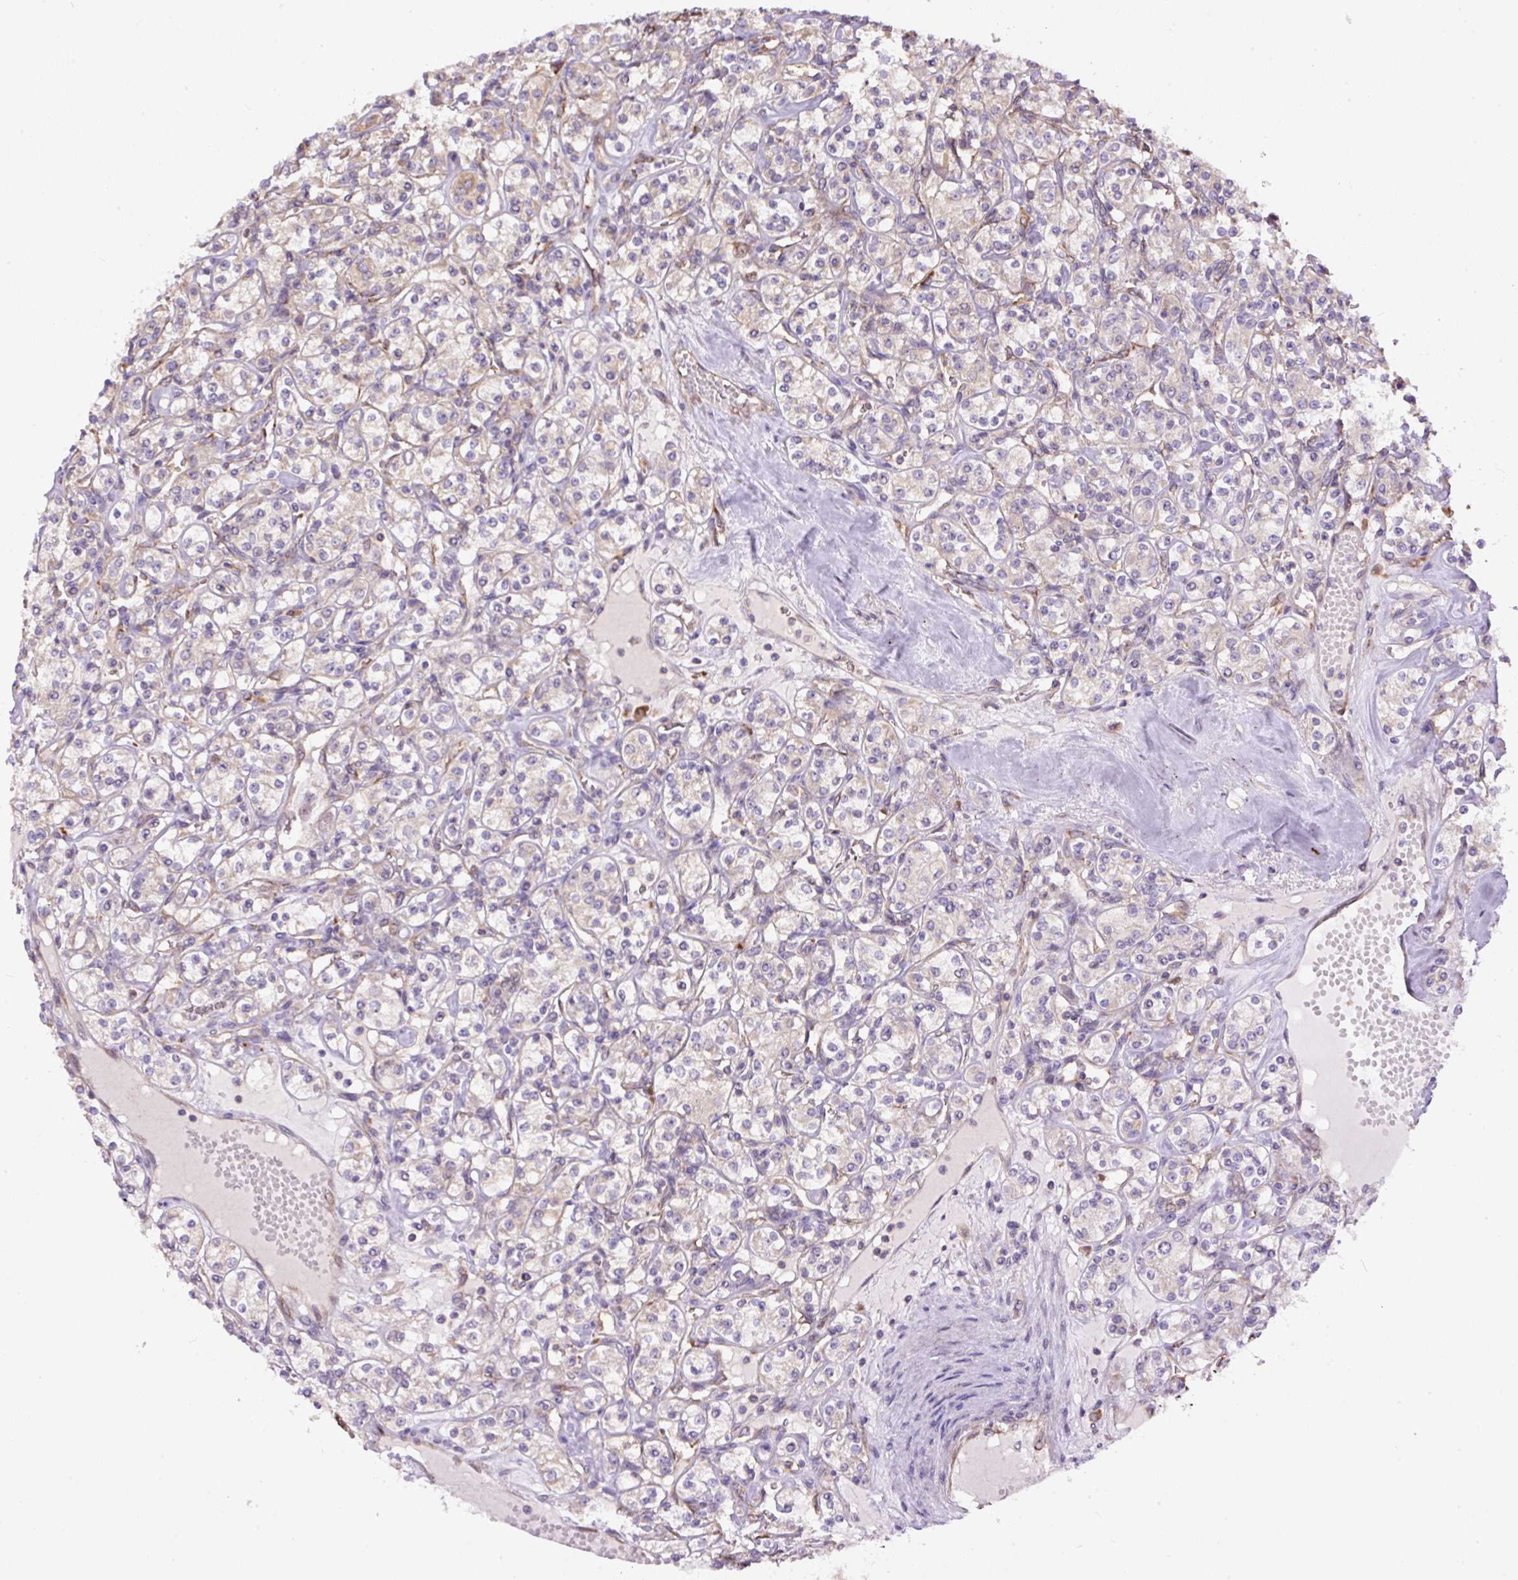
{"staining": {"intensity": "weak", "quantity": "<25%", "location": "cytoplasmic/membranous"}, "tissue": "renal cancer", "cell_type": "Tumor cells", "image_type": "cancer", "snomed": [{"axis": "morphology", "description": "Adenocarcinoma, NOS"}, {"axis": "topography", "description": "Kidney"}], "caption": "Tumor cells are negative for brown protein staining in renal adenocarcinoma. The staining is performed using DAB brown chromogen with nuclei counter-stained in using hematoxylin.", "gene": "PPME1", "patient": {"sex": "male", "age": 77}}